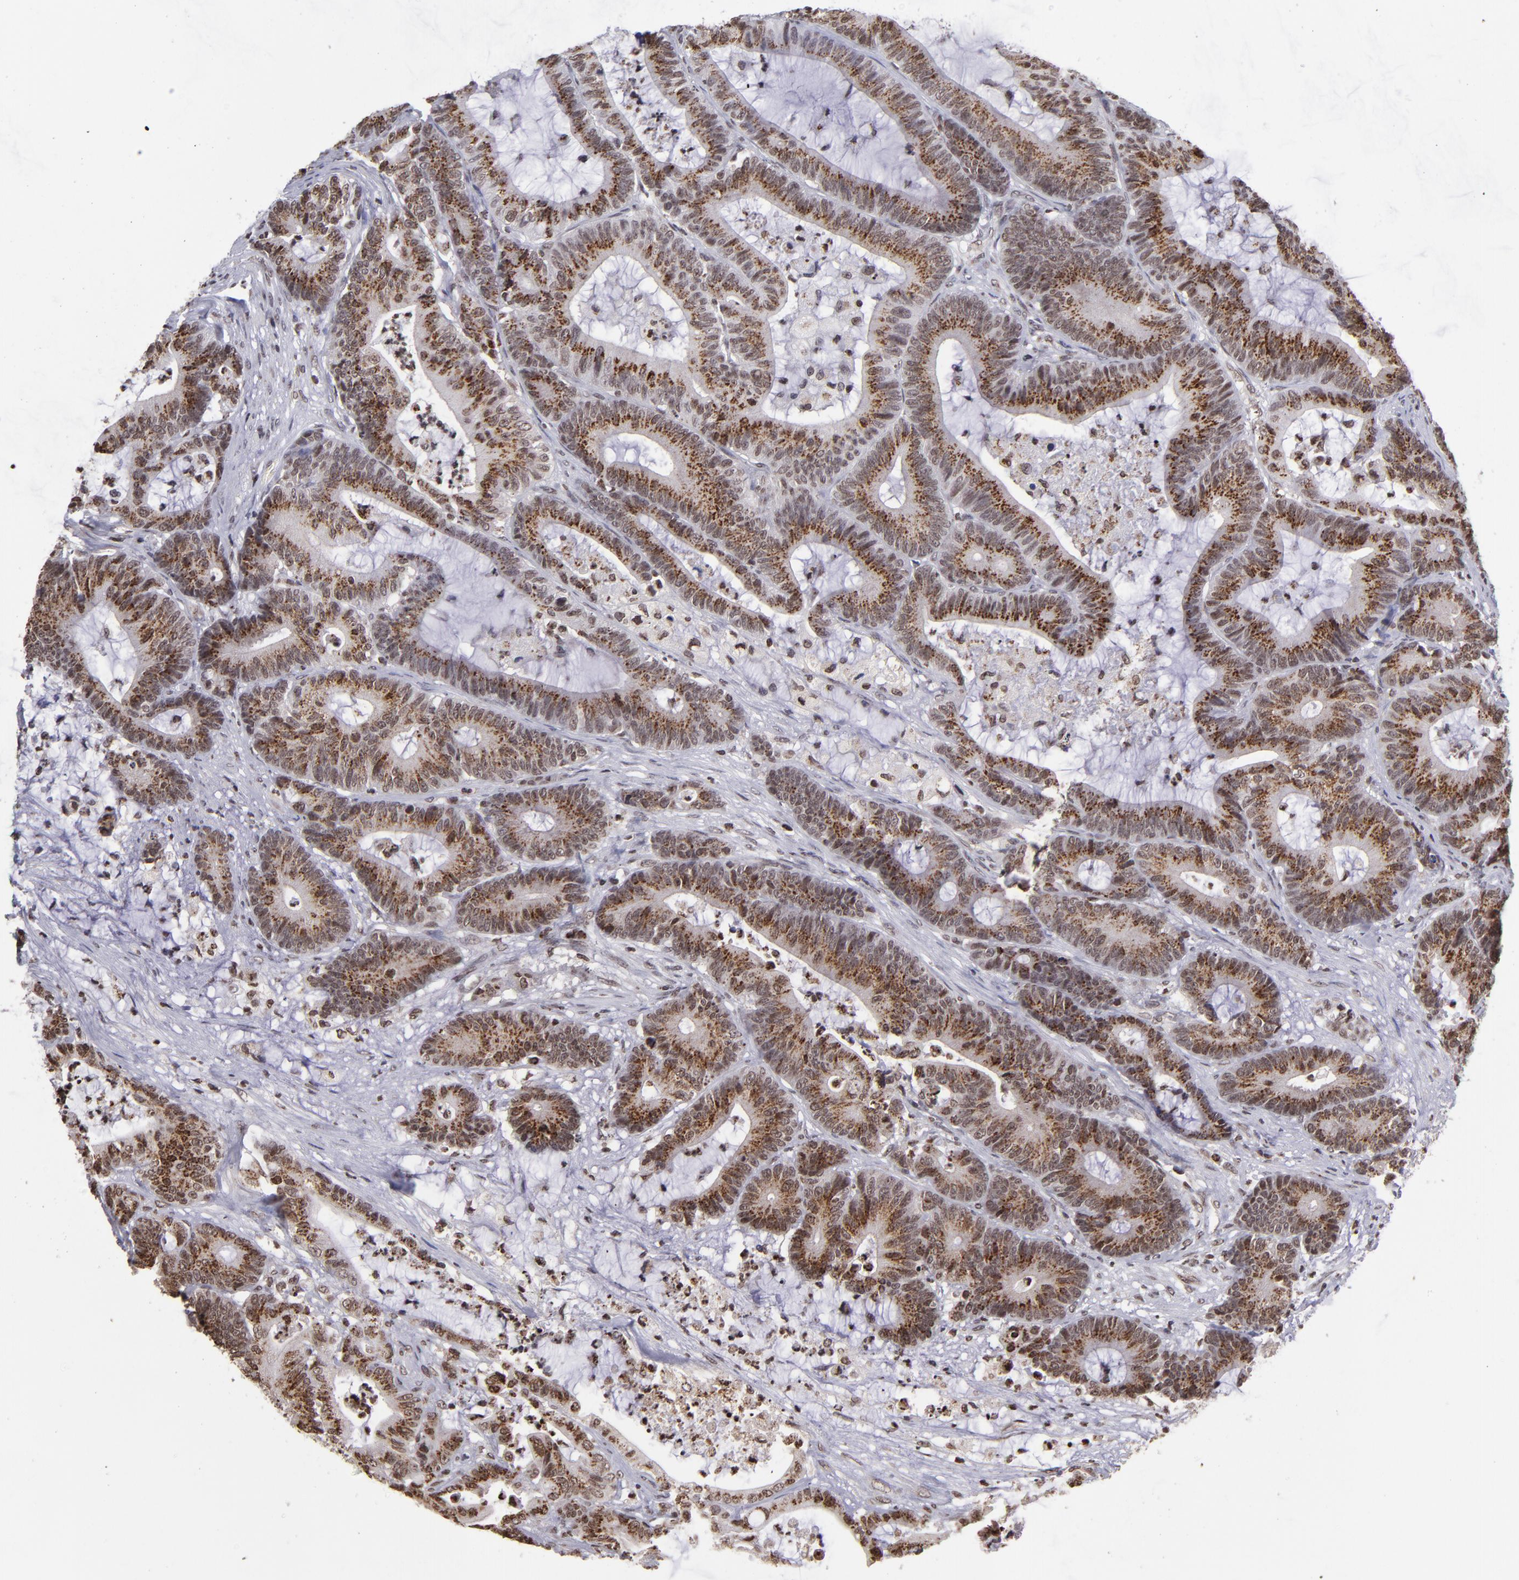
{"staining": {"intensity": "strong", "quantity": ">75%", "location": "cytoplasmic/membranous,nuclear"}, "tissue": "colorectal cancer", "cell_type": "Tumor cells", "image_type": "cancer", "snomed": [{"axis": "morphology", "description": "Adenocarcinoma, NOS"}, {"axis": "topography", "description": "Colon"}], "caption": "Brown immunohistochemical staining in human colorectal cancer (adenocarcinoma) shows strong cytoplasmic/membranous and nuclear staining in about >75% of tumor cells.", "gene": "CSDC2", "patient": {"sex": "female", "age": 84}}